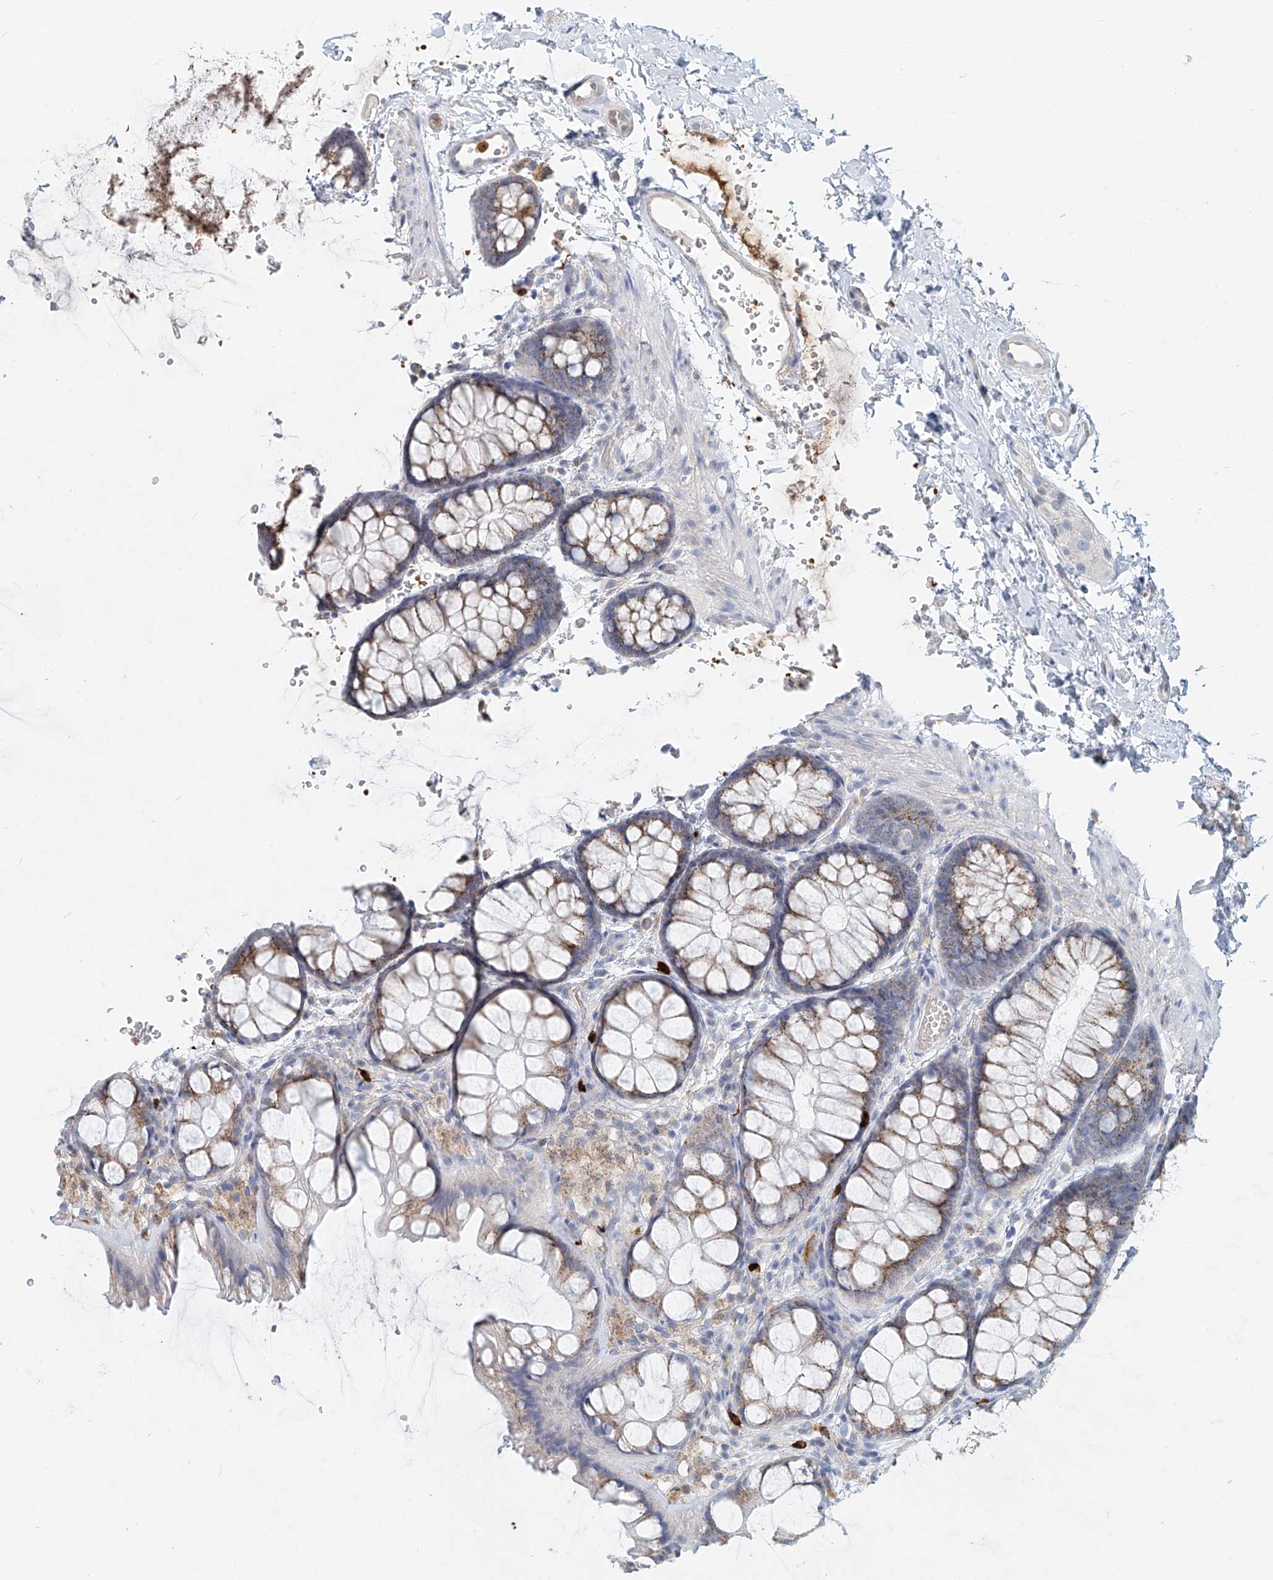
{"staining": {"intensity": "weak", "quantity": ">75%", "location": "cytoplasmic/membranous"}, "tissue": "colon", "cell_type": "Endothelial cells", "image_type": "normal", "snomed": [{"axis": "morphology", "description": "Normal tissue, NOS"}, {"axis": "topography", "description": "Colon"}], "caption": "This histopathology image shows unremarkable colon stained with IHC to label a protein in brown. The cytoplasmic/membranous of endothelial cells show weak positivity for the protein. Nuclei are counter-stained blue.", "gene": "PTPRA", "patient": {"sex": "male", "age": 47}}